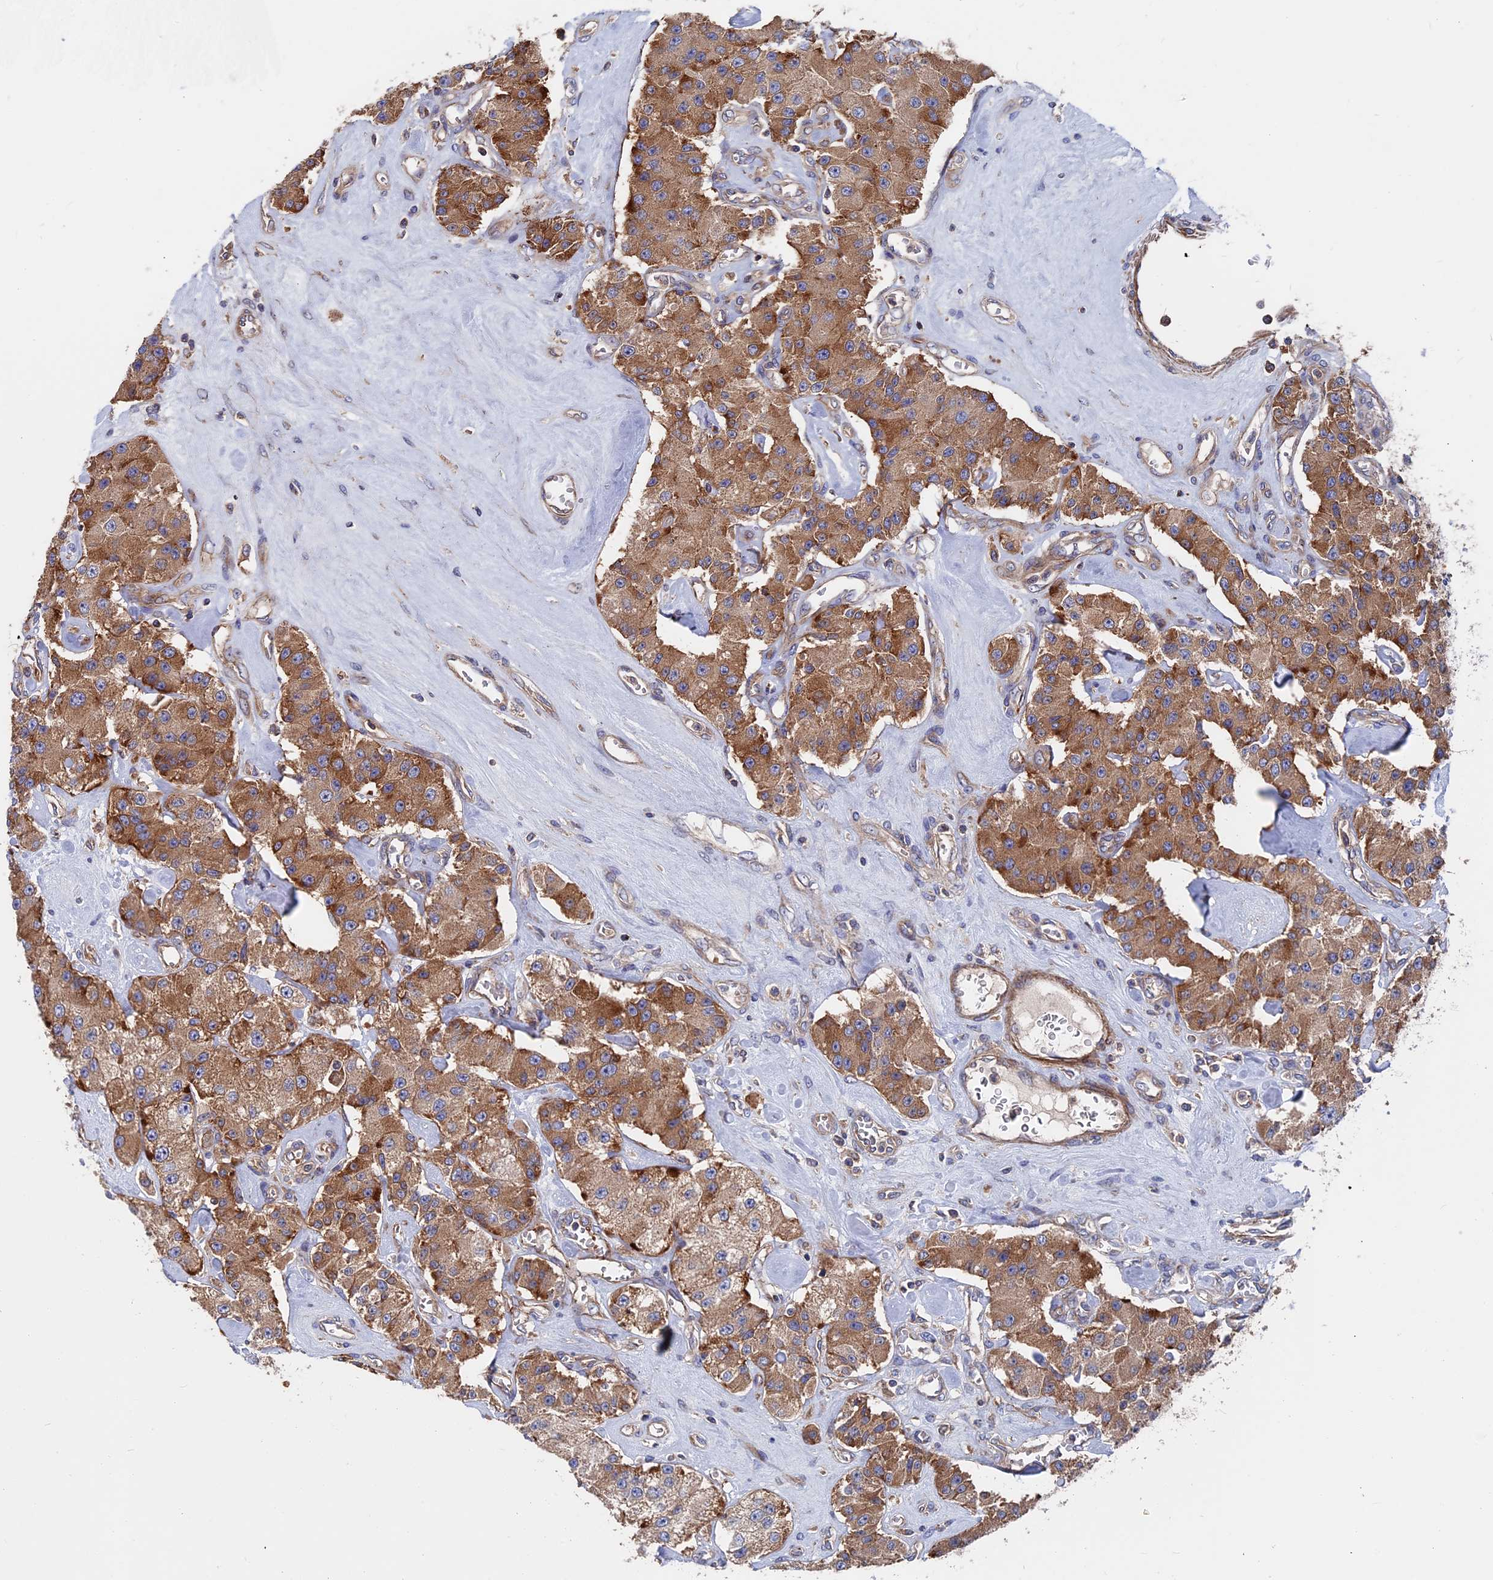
{"staining": {"intensity": "moderate", "quantity": ">75%", "location": "cytoplasmic/membranous"}, "tissue": "carcinoid", "cell_type": "Tumor cells", "image_type": "cancer", "snomed": [{"axis": "morphology", "description": "Carcinoid, malignant, NOS"}, {"axis": "topography", "description": "Pancreas"}], "caption": "A high-resolution histopathology image shows immunohistochemistry (IHC) staining of carcinoid (malignant), which demonstrates moderate cytoplasmic/membranous staining in about >75% of tumor cells. (brown staining indicates protein expression, while blue staining denotes nuclei).", "gene": "DNAJC3", "patient": {"sex": "male", "age": 41}}